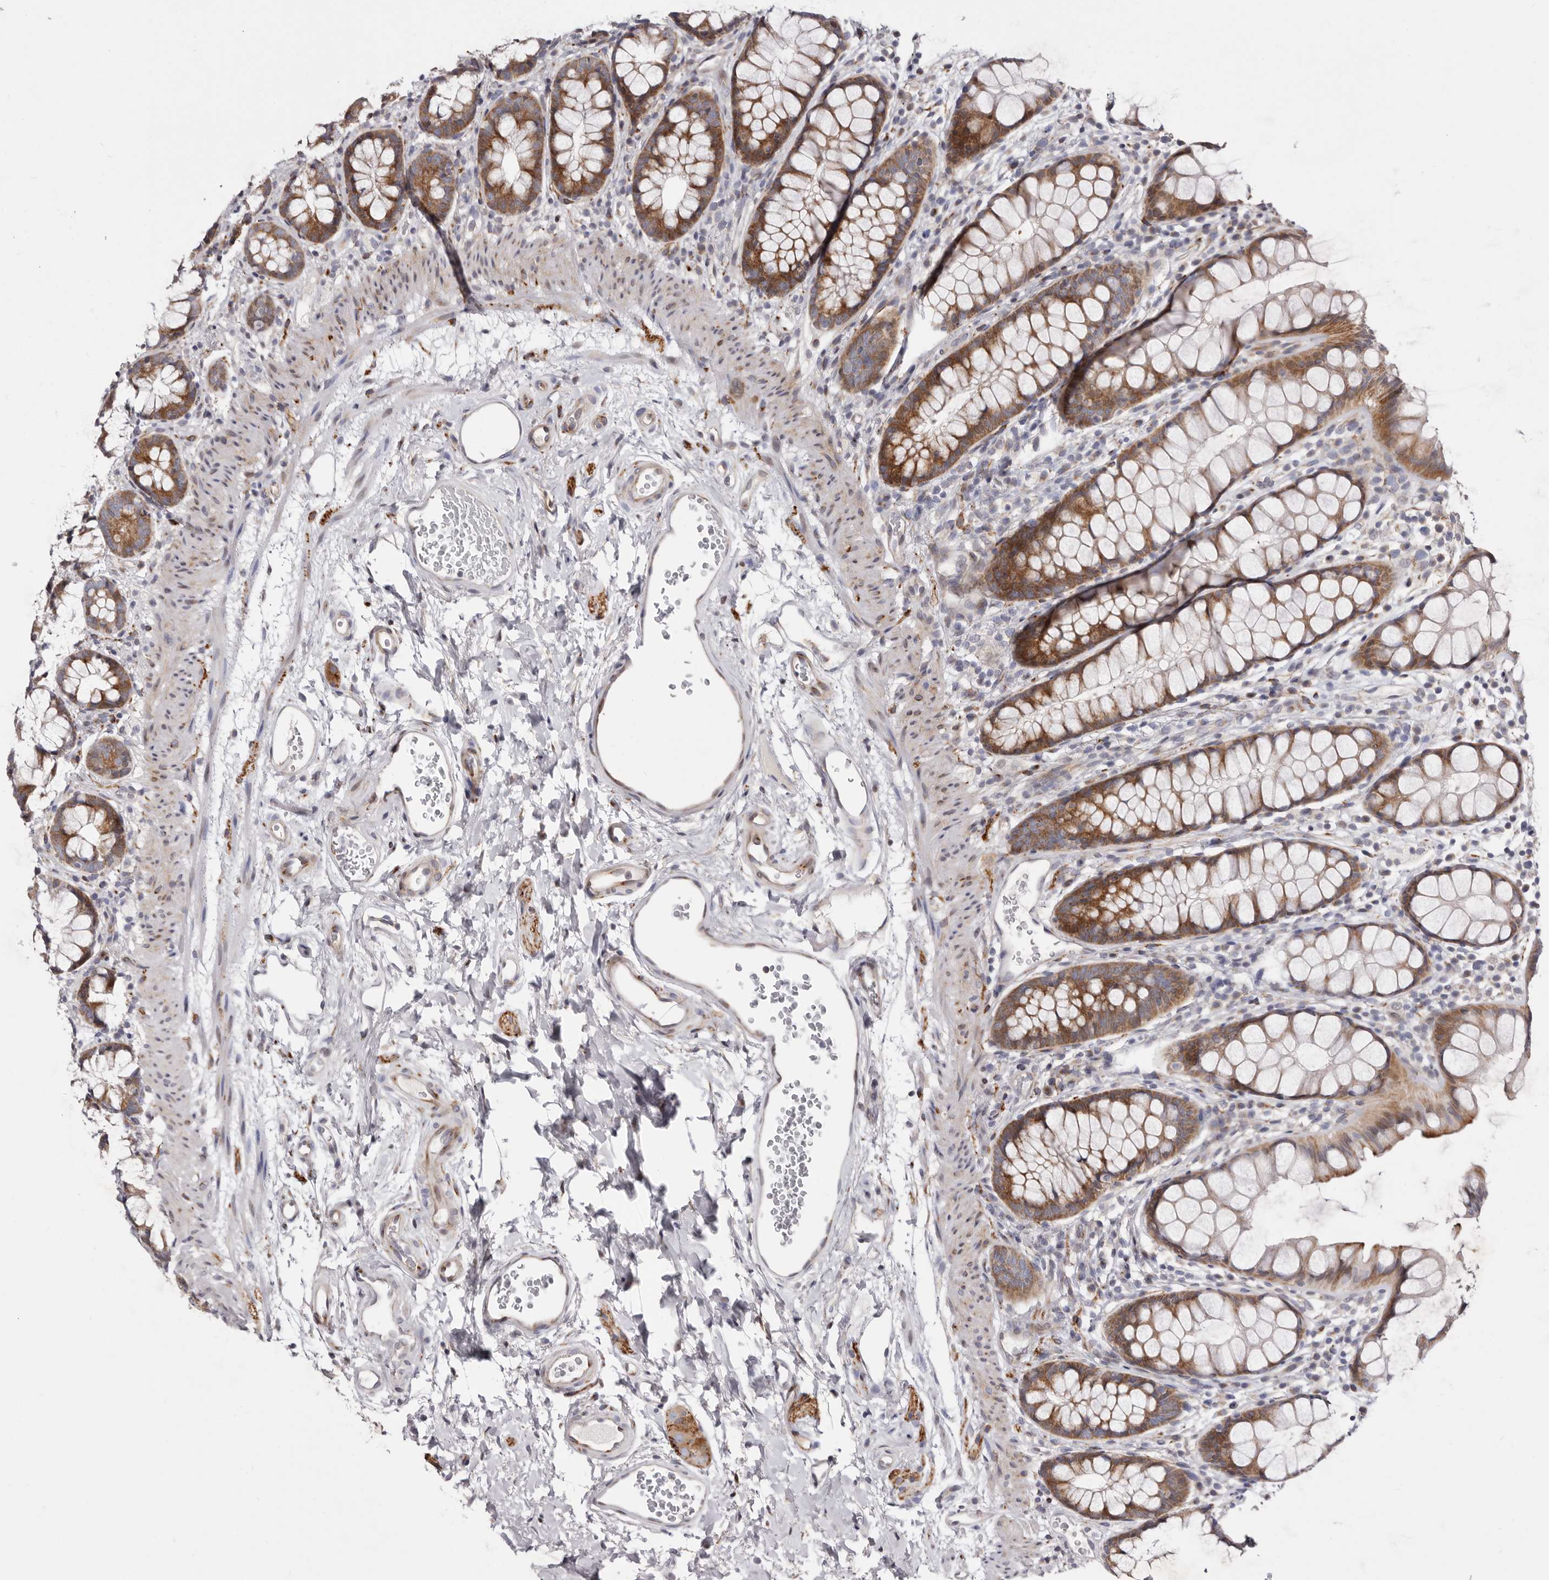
{"staining": {"intensity": "moderate", "quantity": ">75%", "location": "cytoplasmic/membranous"}, "tissue": "rectum", "cell_type": "Glandular cells", "image_type": "normal", "snomed": [{"axis": "morphology", "description": "Normal tissue, NOS"}, {"axis": "topography", "description": "Rectum"}], "caption": "IHC micrograph of normal human rectum stained for a protein (brown), which displays medium levels of moderate cytoplasmic/membranous positivity in about >75% of glandular cells.", "gene": "TIMM17B", "patient": {"sex": "female", "age": 65}}